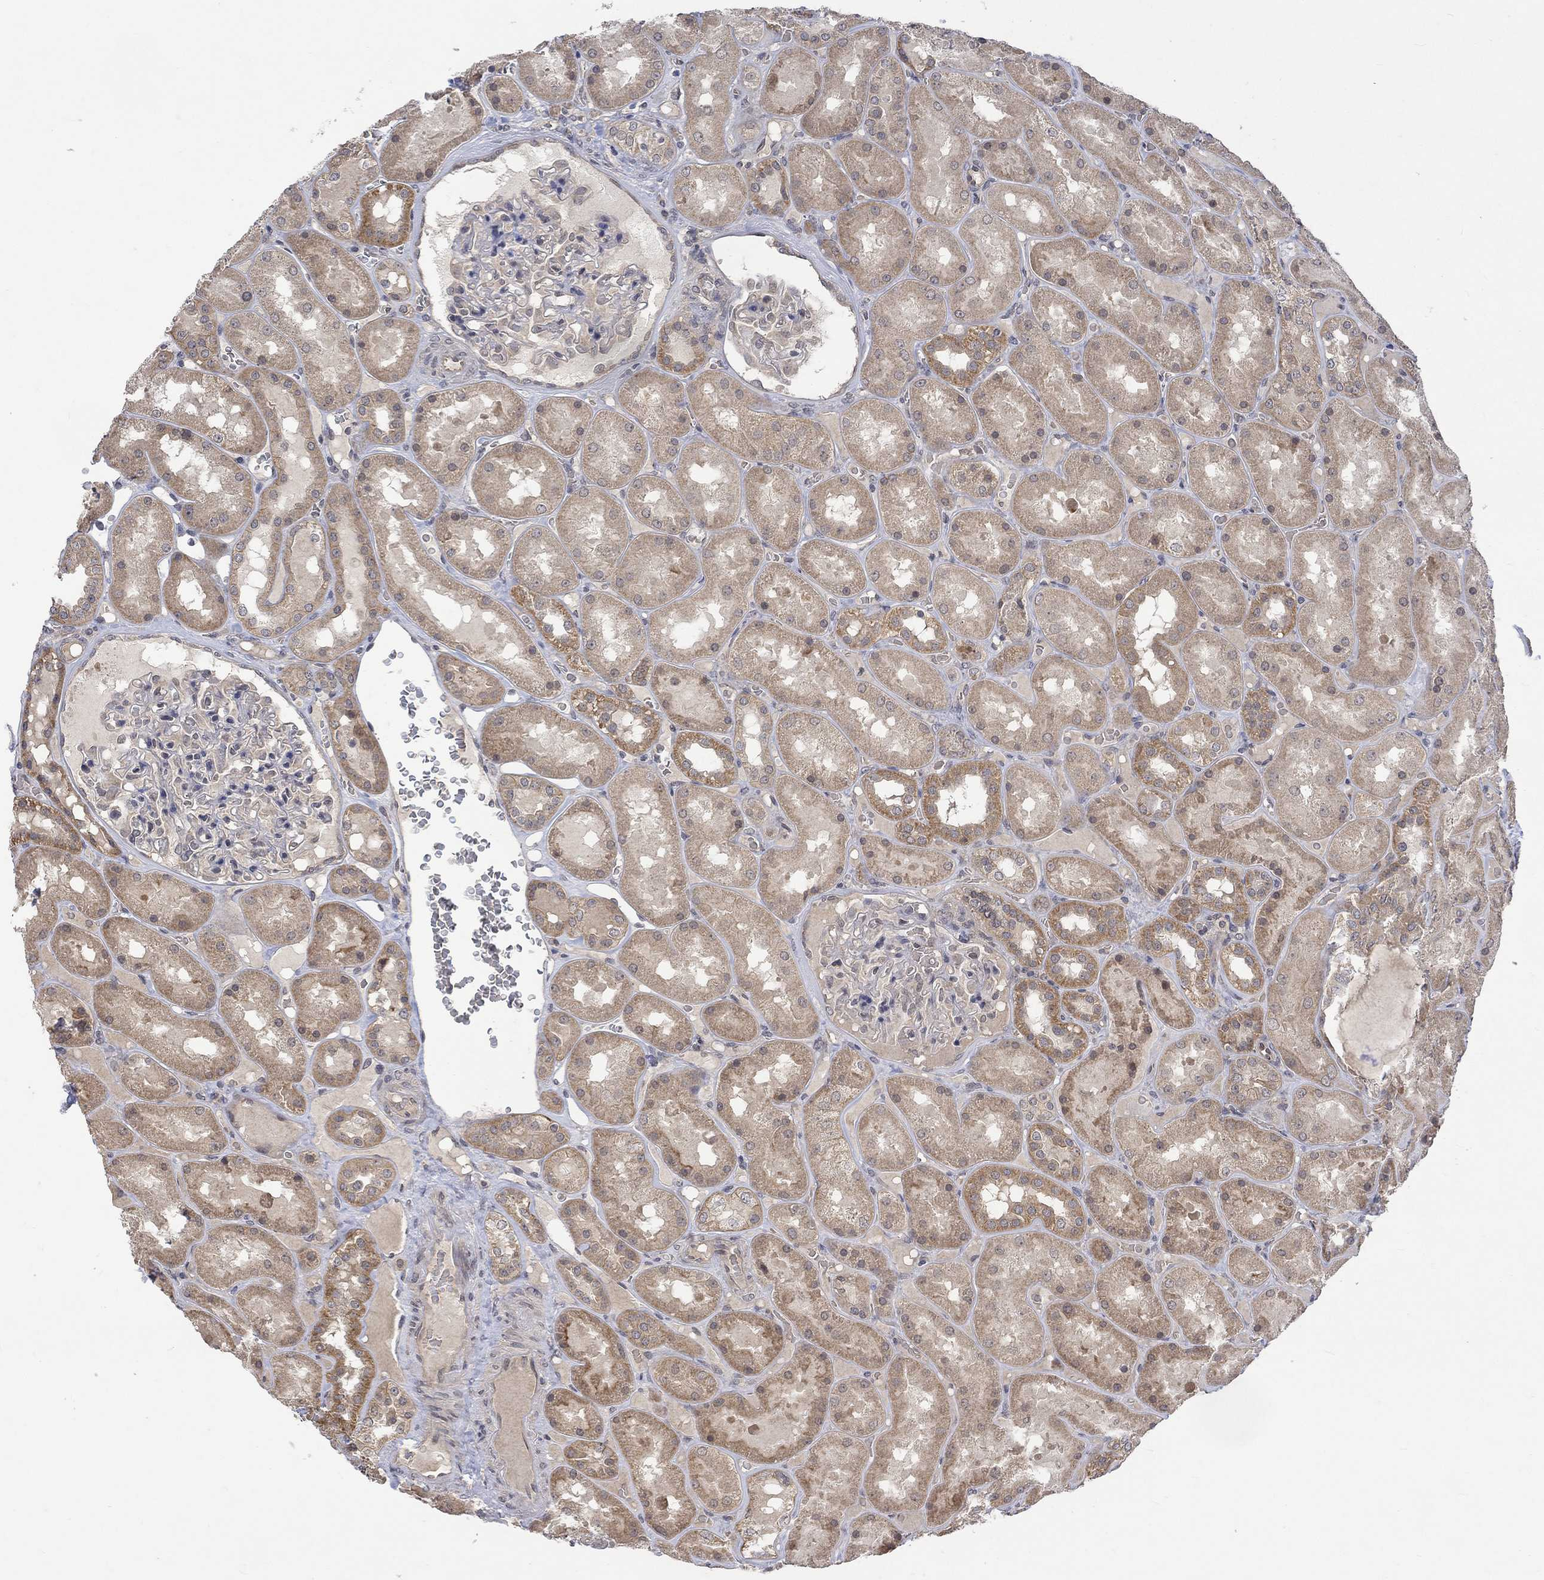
{"staining": {"intensity": "negative", "quantity": "none", "location": "none"}, "tissue": "kidney", "cell_type": "Cells in glomeruli", "image_type": "normal", "snomed": [{"axis": "morphology", "description": "Normal tissue, NOS"}, {"axis": "topography", "description": "Kidney"}], "caption": "DAB (3,3'-diaminobenzidine) immunohistochemical staining of benign kidney exhibits no significant staining in cells in glomeruli.", "gene": "GRIN2D", "patient": {"sex": "male", "age": 73}}